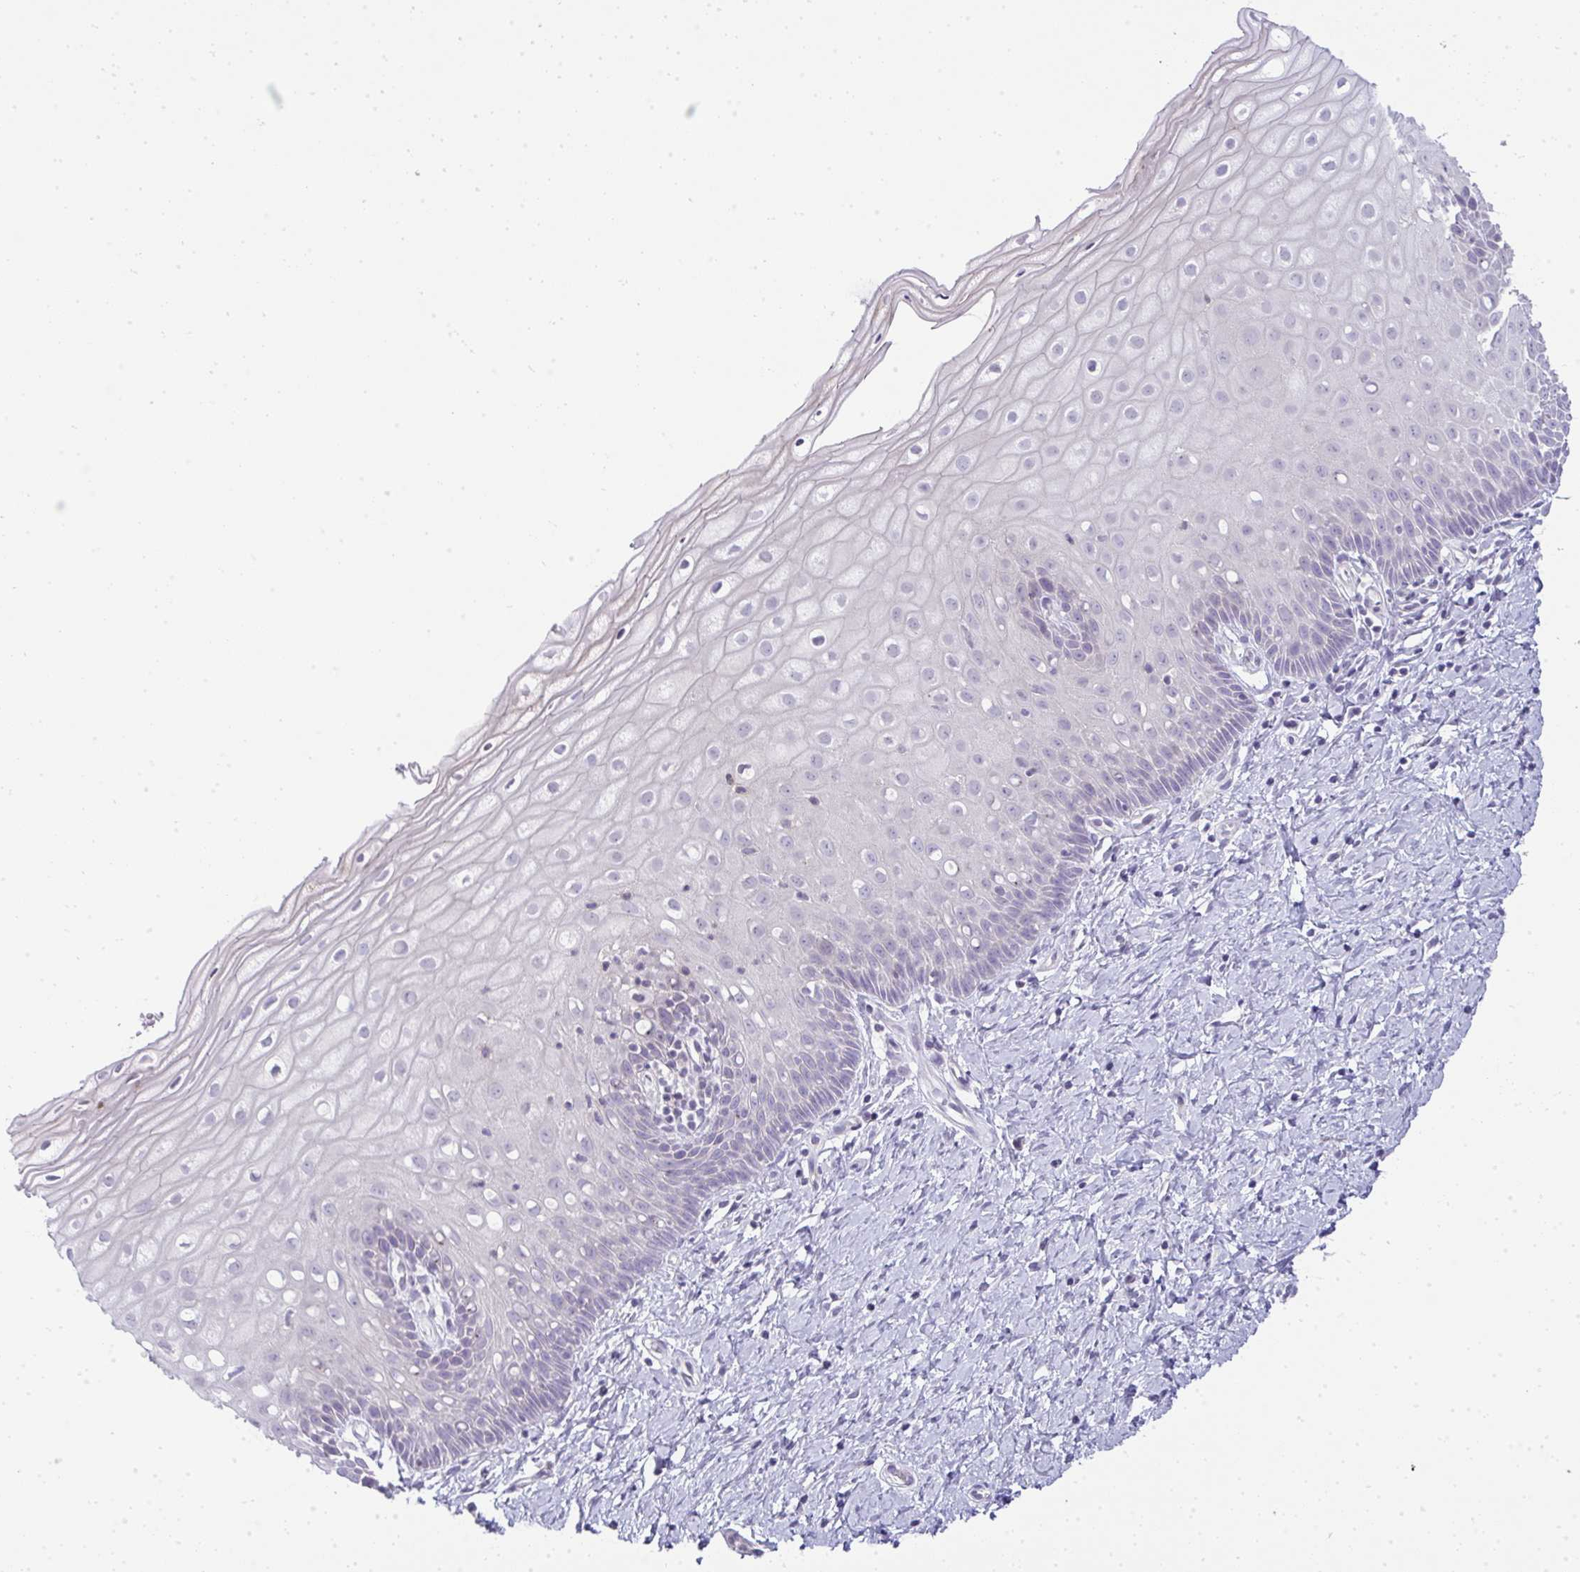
{"staining": {"intensity": "negative", "quantity": "none", "location": "none"}, "tissue": "cervix", "cell_type": "Glandular cells", "image_type": "normal", "snomed": [{"axis": "morphology", "description": "Normal tissue, NOS"}, {"axis": "topography", "description": "Cervix"}], "caption": "High magnification brightfield microscopy of normal cervix stained with DAB (brown) and counterstained with hematoxylin (blue): glandular cells show no significant positivity.", "gene": "VPS4B", "patient": {"sex": "female", "age": 37}}